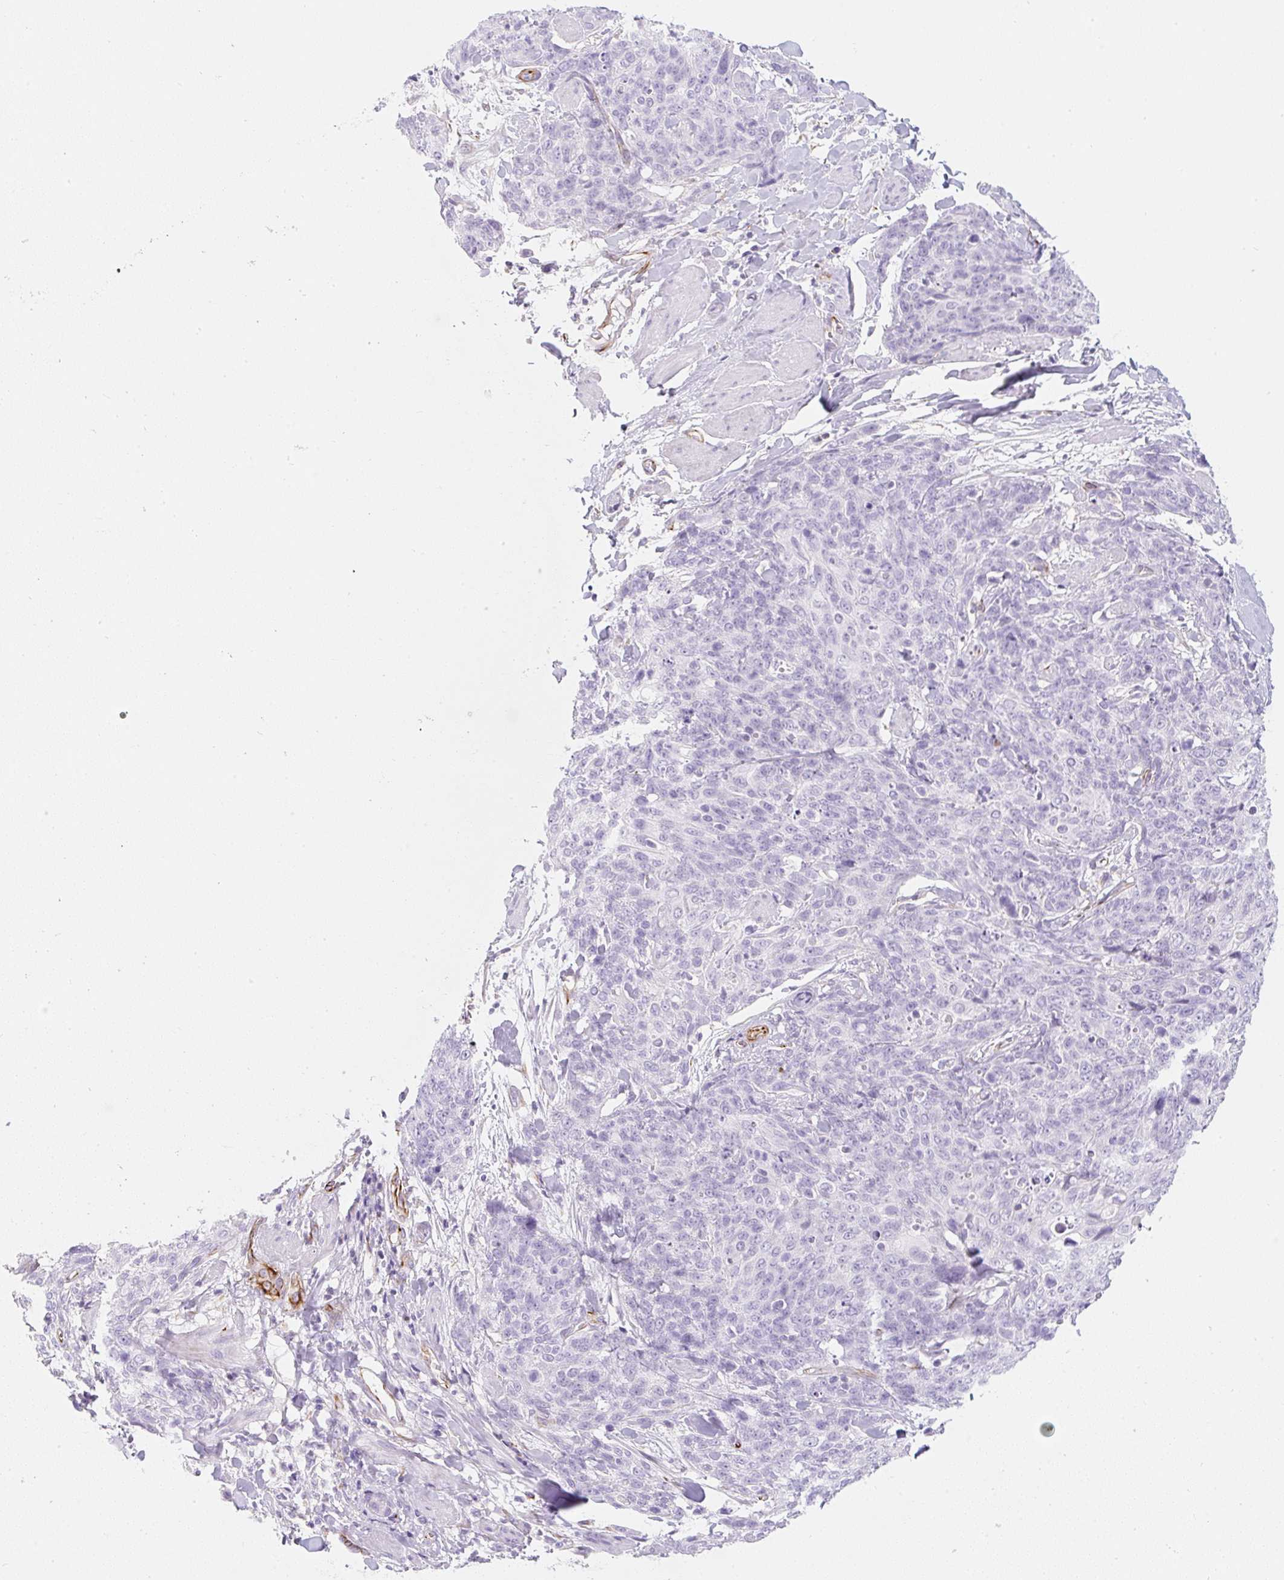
{"staining": {"intensity": "negative", "quantity": "none", "location": "none"}, "tissue": "skin cancer", "cell_type": "Tumor cells", "image_type": "cancer", "snomed": [{"axis": "morphology", "description": "Squamous cell carcinoma, NOS"}, {"axis": "topography", "description": "Skin"}, {"axis": "topography", "description": "Vulva"}], "caption": "IHC of human skin cancer exhibits no expression in tumor cells.", "gene": "ZNF689", "patient": {"sex": "female", "age": 85}}